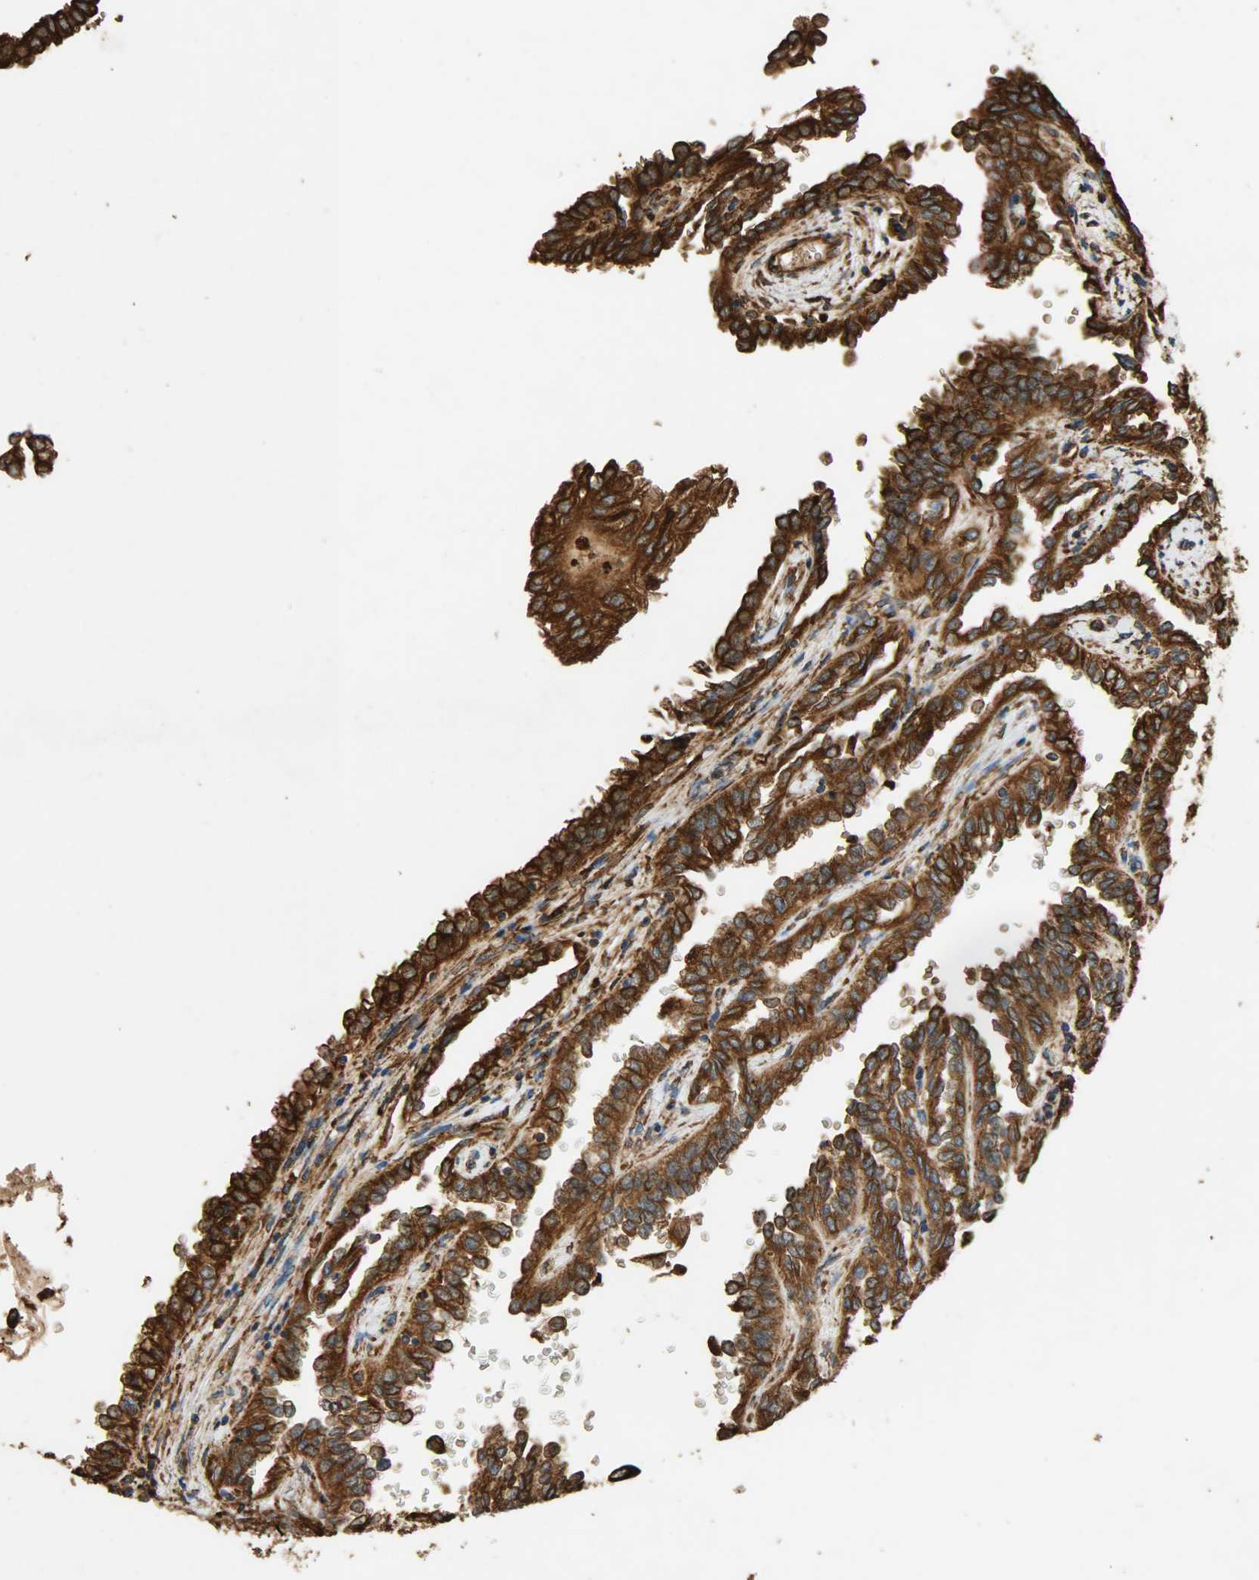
{"staining": {"intensity": "strong", "quantity": ">75%", "location": "cytoplasmic/membranous"}, "tissue": "renal cancer", "cell_type": "Tumor cells", "image_type": "cancer", "snomed": [{"axis": "morphology", "description": "Inflammation, NOS"}, {"axis": "morphology", "description": "Adenocarcinoma, NOS"}, {"axis": "topography", "description": "Kidney"}], "caption": "Protein staining shows strong cytoplasmic/membranous positivity in approximately >75% of tumor cells in renal cancer (adenocarcinoma).", "gene": "HSP90B1", "patient": {"sex": "male", "age": 68}}